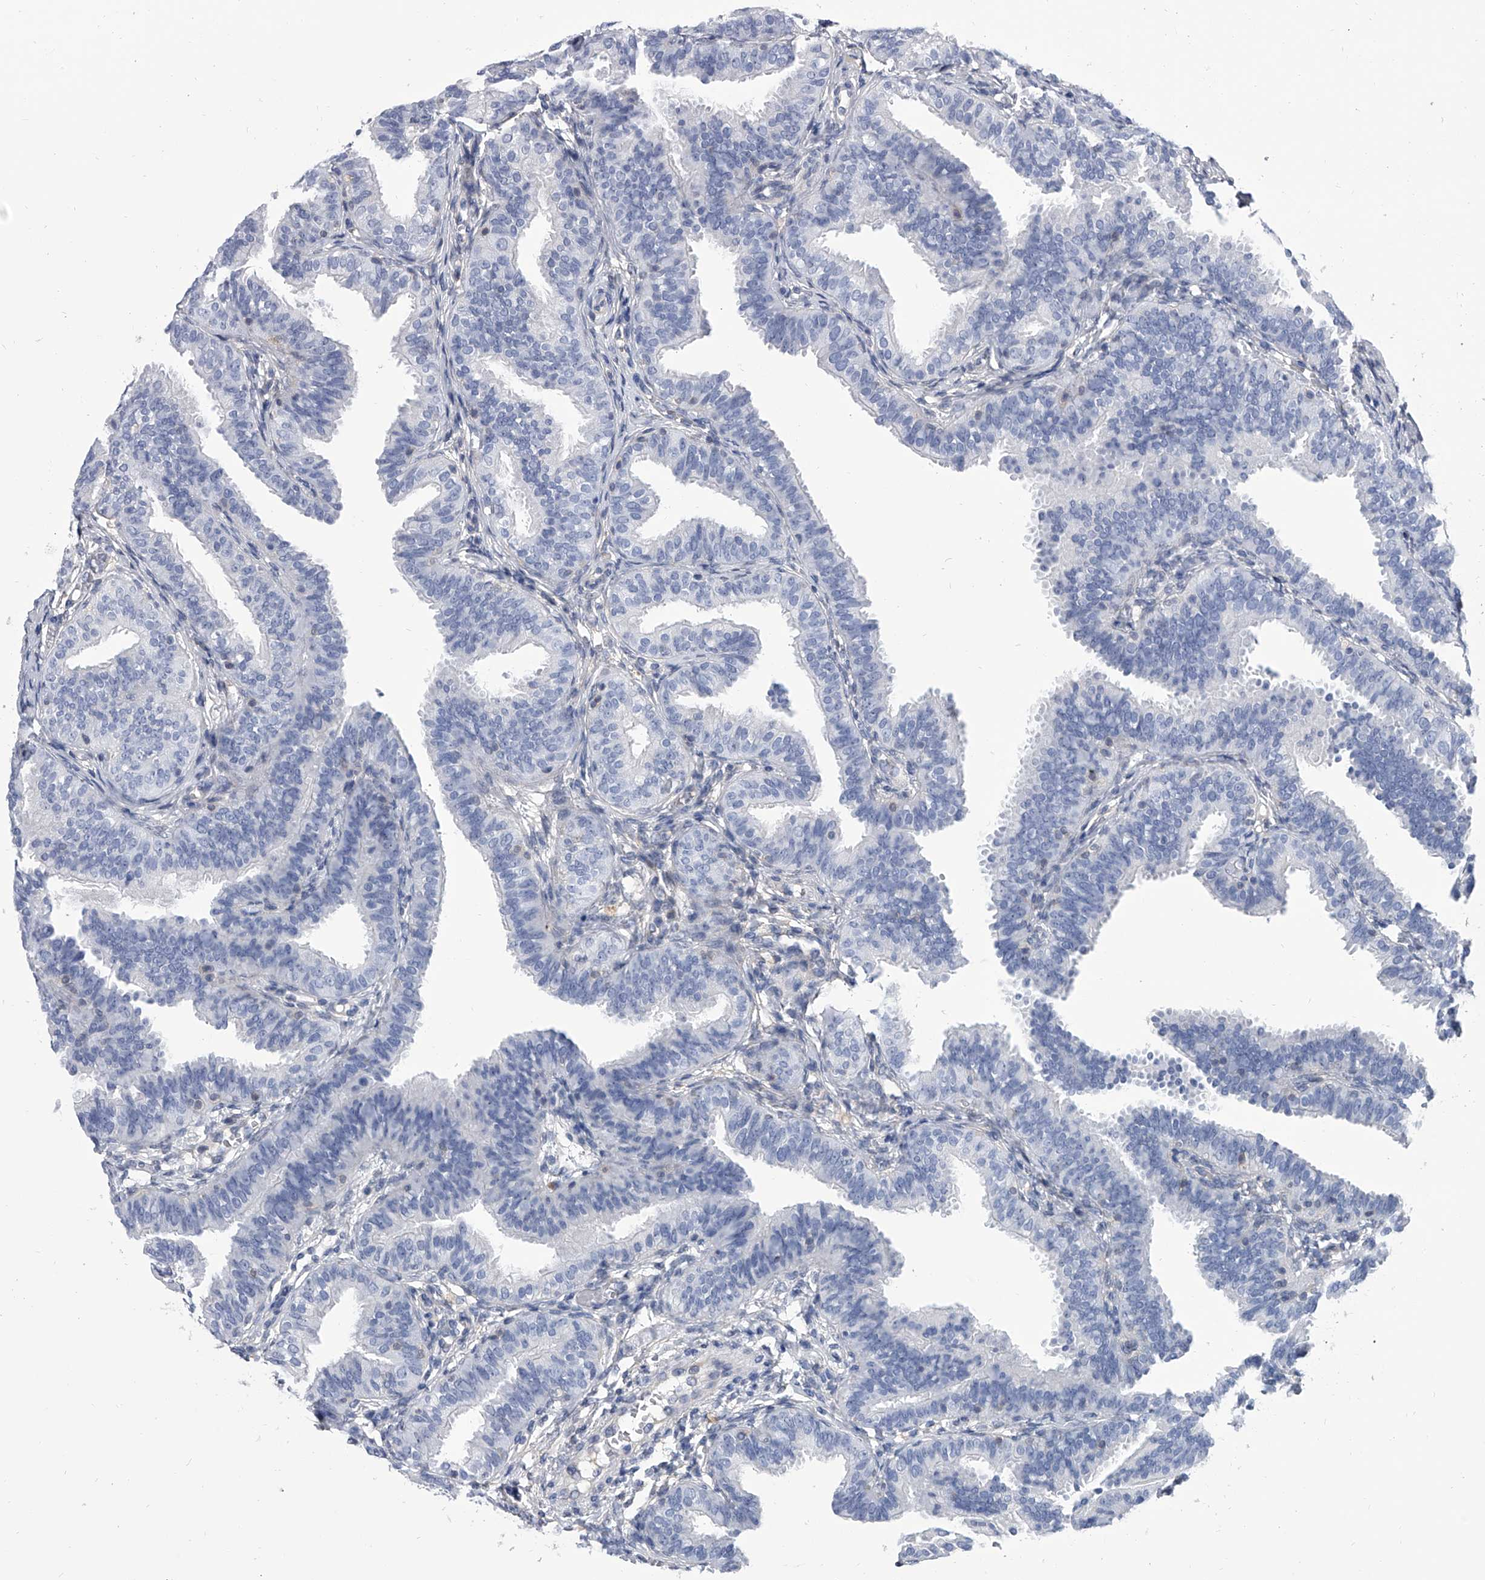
{"staining": {"intensity": "negative", "quantity": "none", "location": "none"}, "tissue": "fallopian tube", "cell_type": "Glandular cells", "image_type": "normal", "snomed": [{"axis": "morphology", "description": "Normal tissue, NOS"}, {"axis": "topography", "description": "Fallopian tube"}], "caption": "This is an IHC histopathology image of unremarkable human fallopian tube. There is no staining in glandular cells.", "gene": "SERPINB9", "patient": {"sex": "female", "age": 35}}